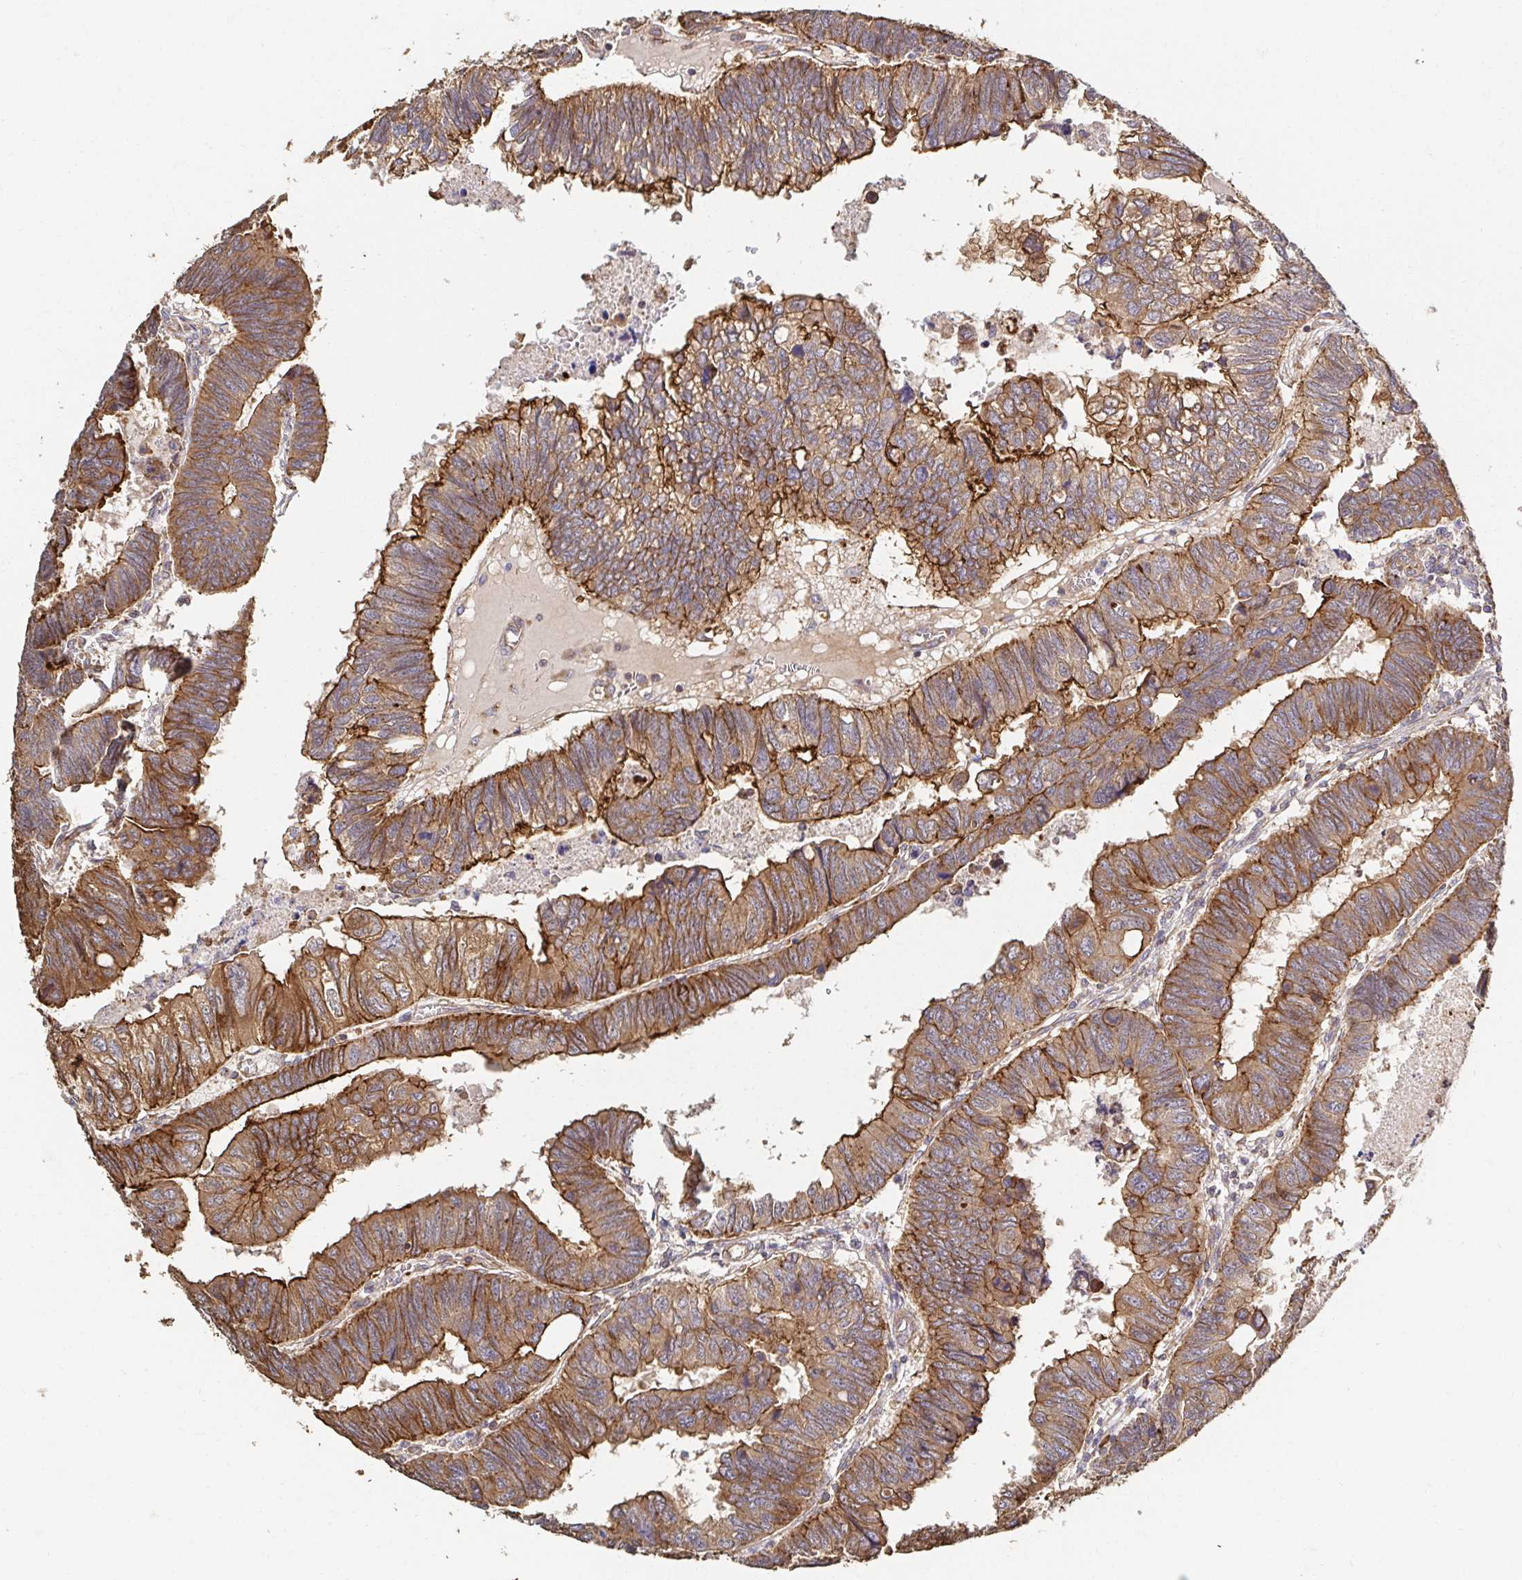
{"staining": {"intensity": "moderate", "quantity": ">75%", "location": "cytoplasmic/membranous"}, "tissue": "colorectal cancer", "cell_type": "Tumor cells", "image_type": "cancer", "snomed": [{"axis": "morphology", "description": "Adenocarcinoma, NOS"}, {"axis": "topography", "description": "Colon"}], "caption": "IHC micrograph of neoplastic tissue: colorectal adenocarcinoma stained using immunohistochemistry (IHC) displays medium levels of moderate protein expression localized specifically in the cytoplasmic/membranous of tumor cells, appearing as a cytoplasmic/membranous brown color.", "gene": "APBB1", "patient": {"sex": "male", "age": 62}}